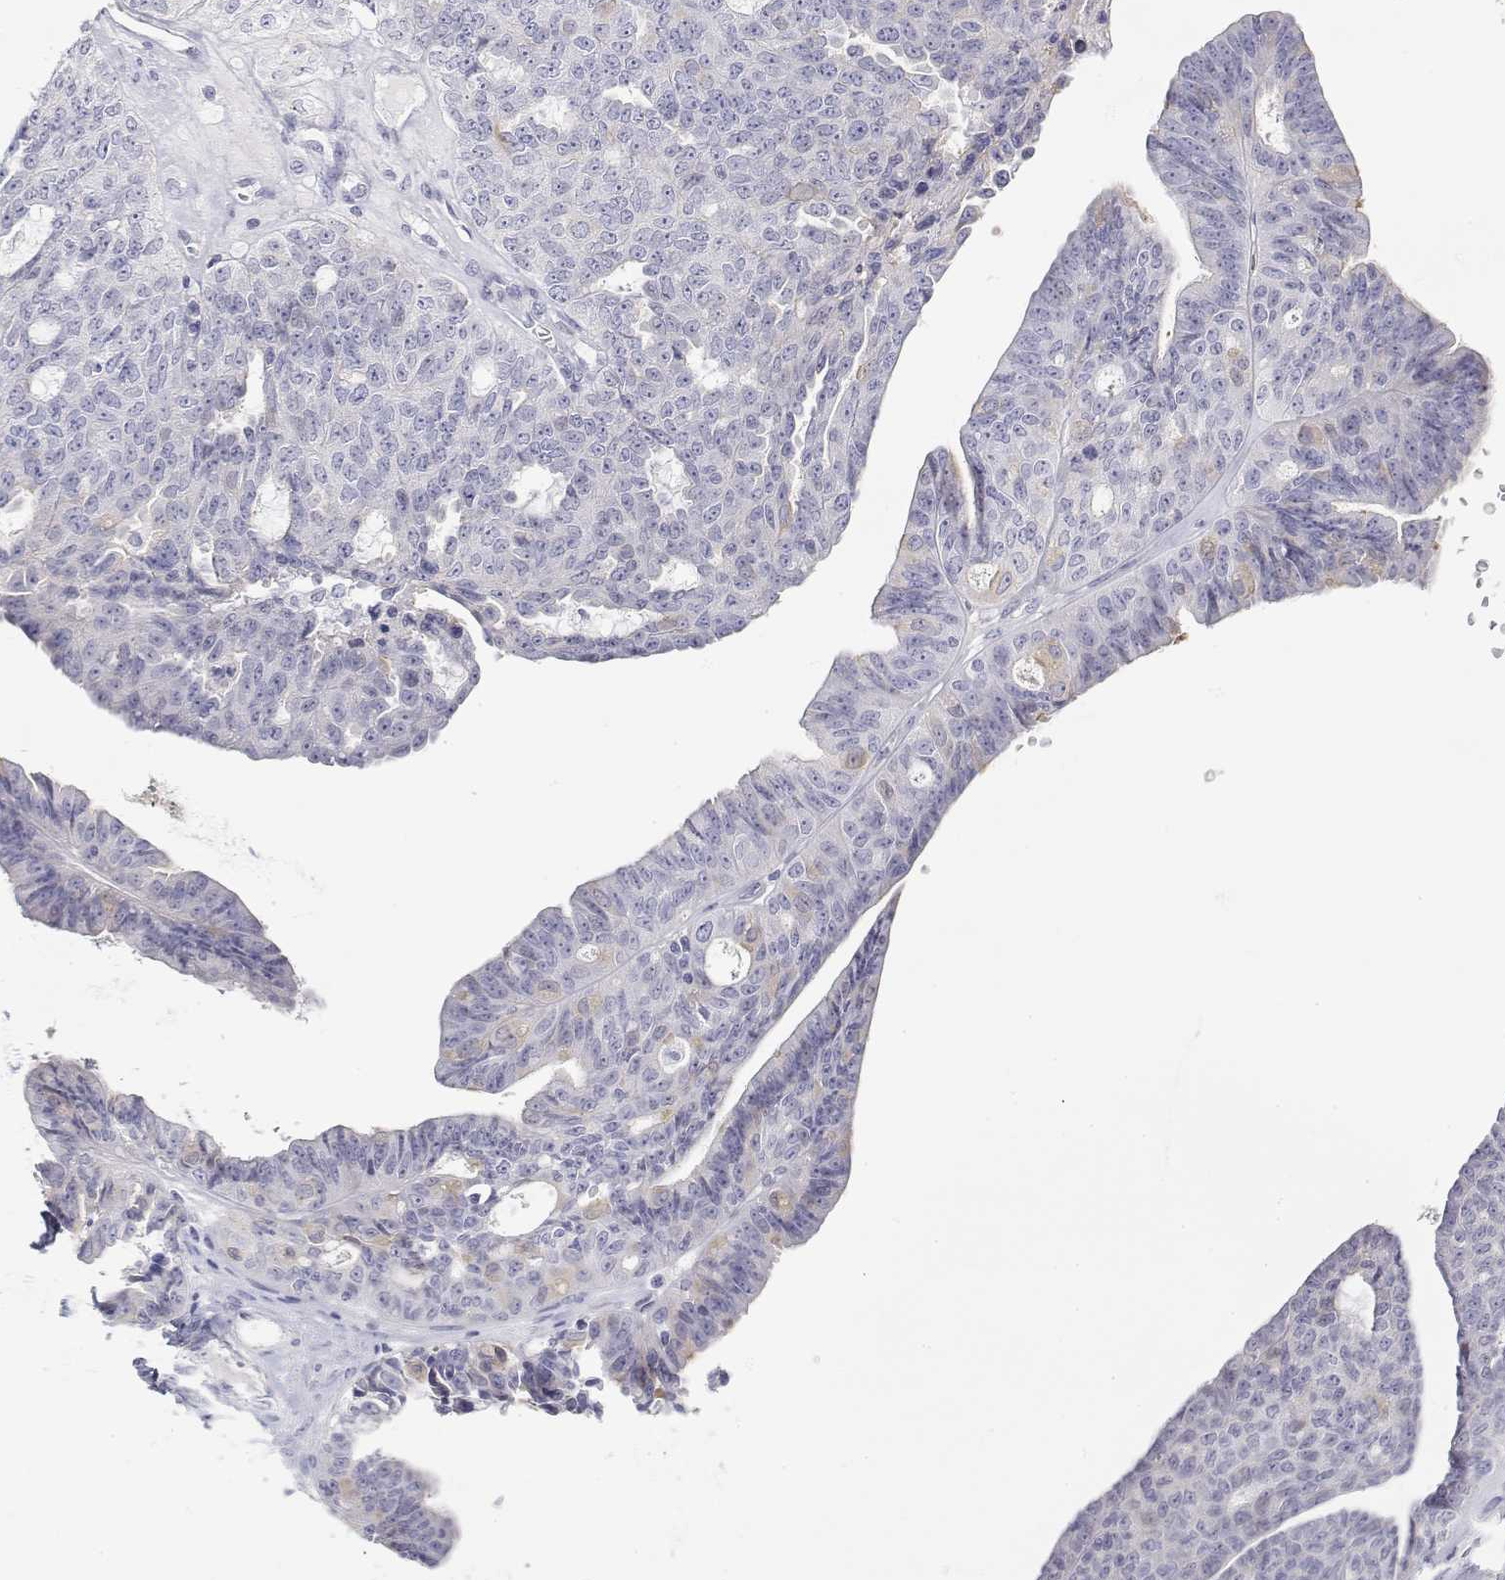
{"staining": {"intensity": "negative", "quantity": "none", "location": "none"}, "tissue": "ovarian cancer", "cell_type": "Tumor cells", "image_type": "cancer", "snomed": [{"axis": "morphology", "description": "Cystadenocarcinoma, serous, NOS"}, {"axis": "topography", "description": "Ovary"}], "caption": "Tumor cells show no significant staining in ovarian cancer (serous cystadenocarcinoma). (Immunohistochemistry (ihc), brightfield microscopy, high magnification).", "gene": "MISP", "patient": {"sex": "female", "age": 71}}